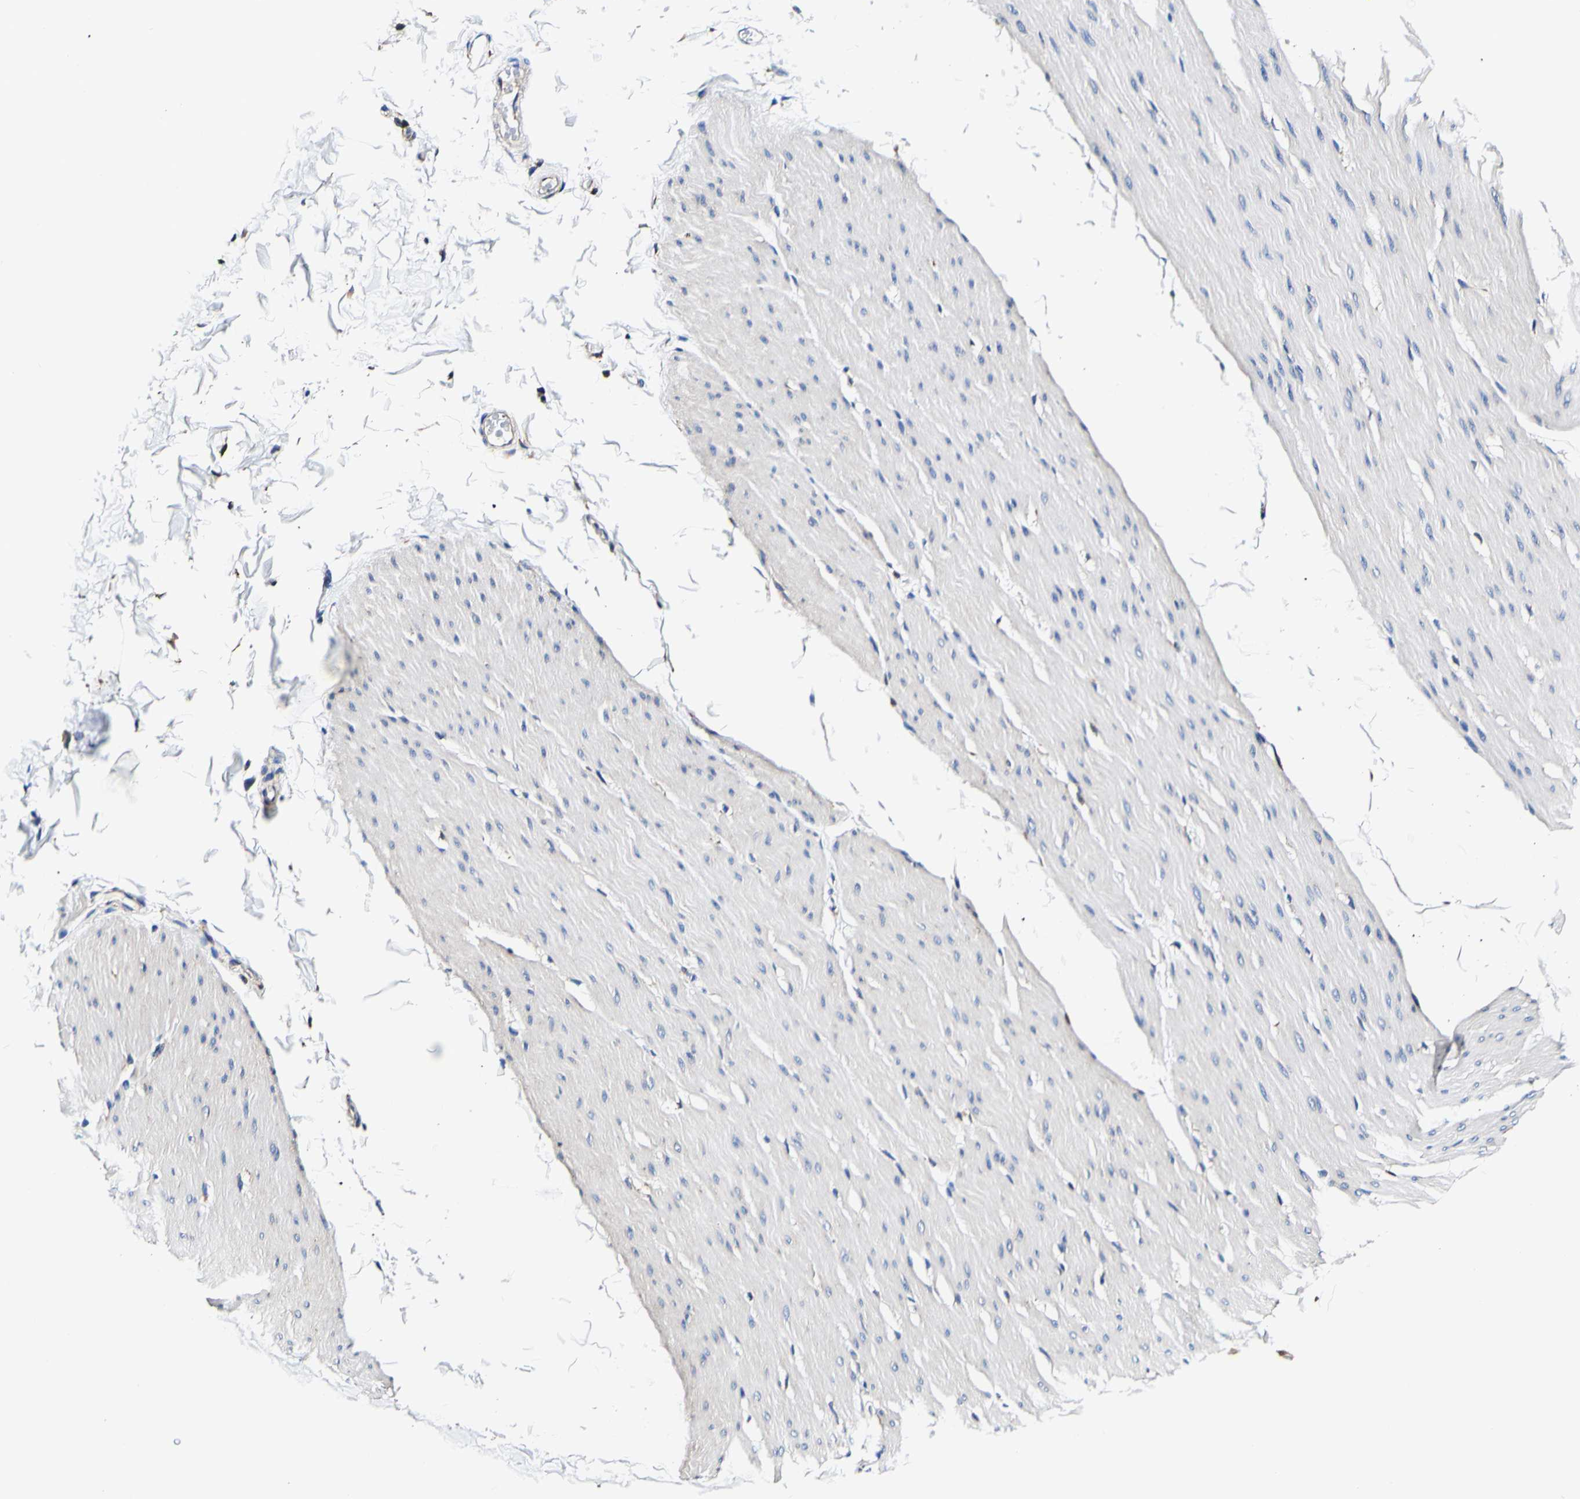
{"staining": {"intensity": "weak", "quantity": "25%-75%", "location": "cytoplasmic/membranous"}, "tissue": "smooth muscle", "cell_type": "Smooth muscle cells", "image_type": "normal", "snomed": [{"axis": "morphology", "description": "Normal tissue, NOS"}, {"axis": "topography", "description": "Smooth muscle"}, {"axis": "topography", "description": "Colon"}], "caption": "Smooth muscle cells reveal weak cytoplasmic/membranous expression in approximately 25%-75% of cells in unremarkable smooth muscle. (Stains: DAB in brown, nuclei in blue, Microscopy: brightfield microscopy at high magnification).", "gene": "P4HB", "patient": {"sex": "male", "age": 67}}